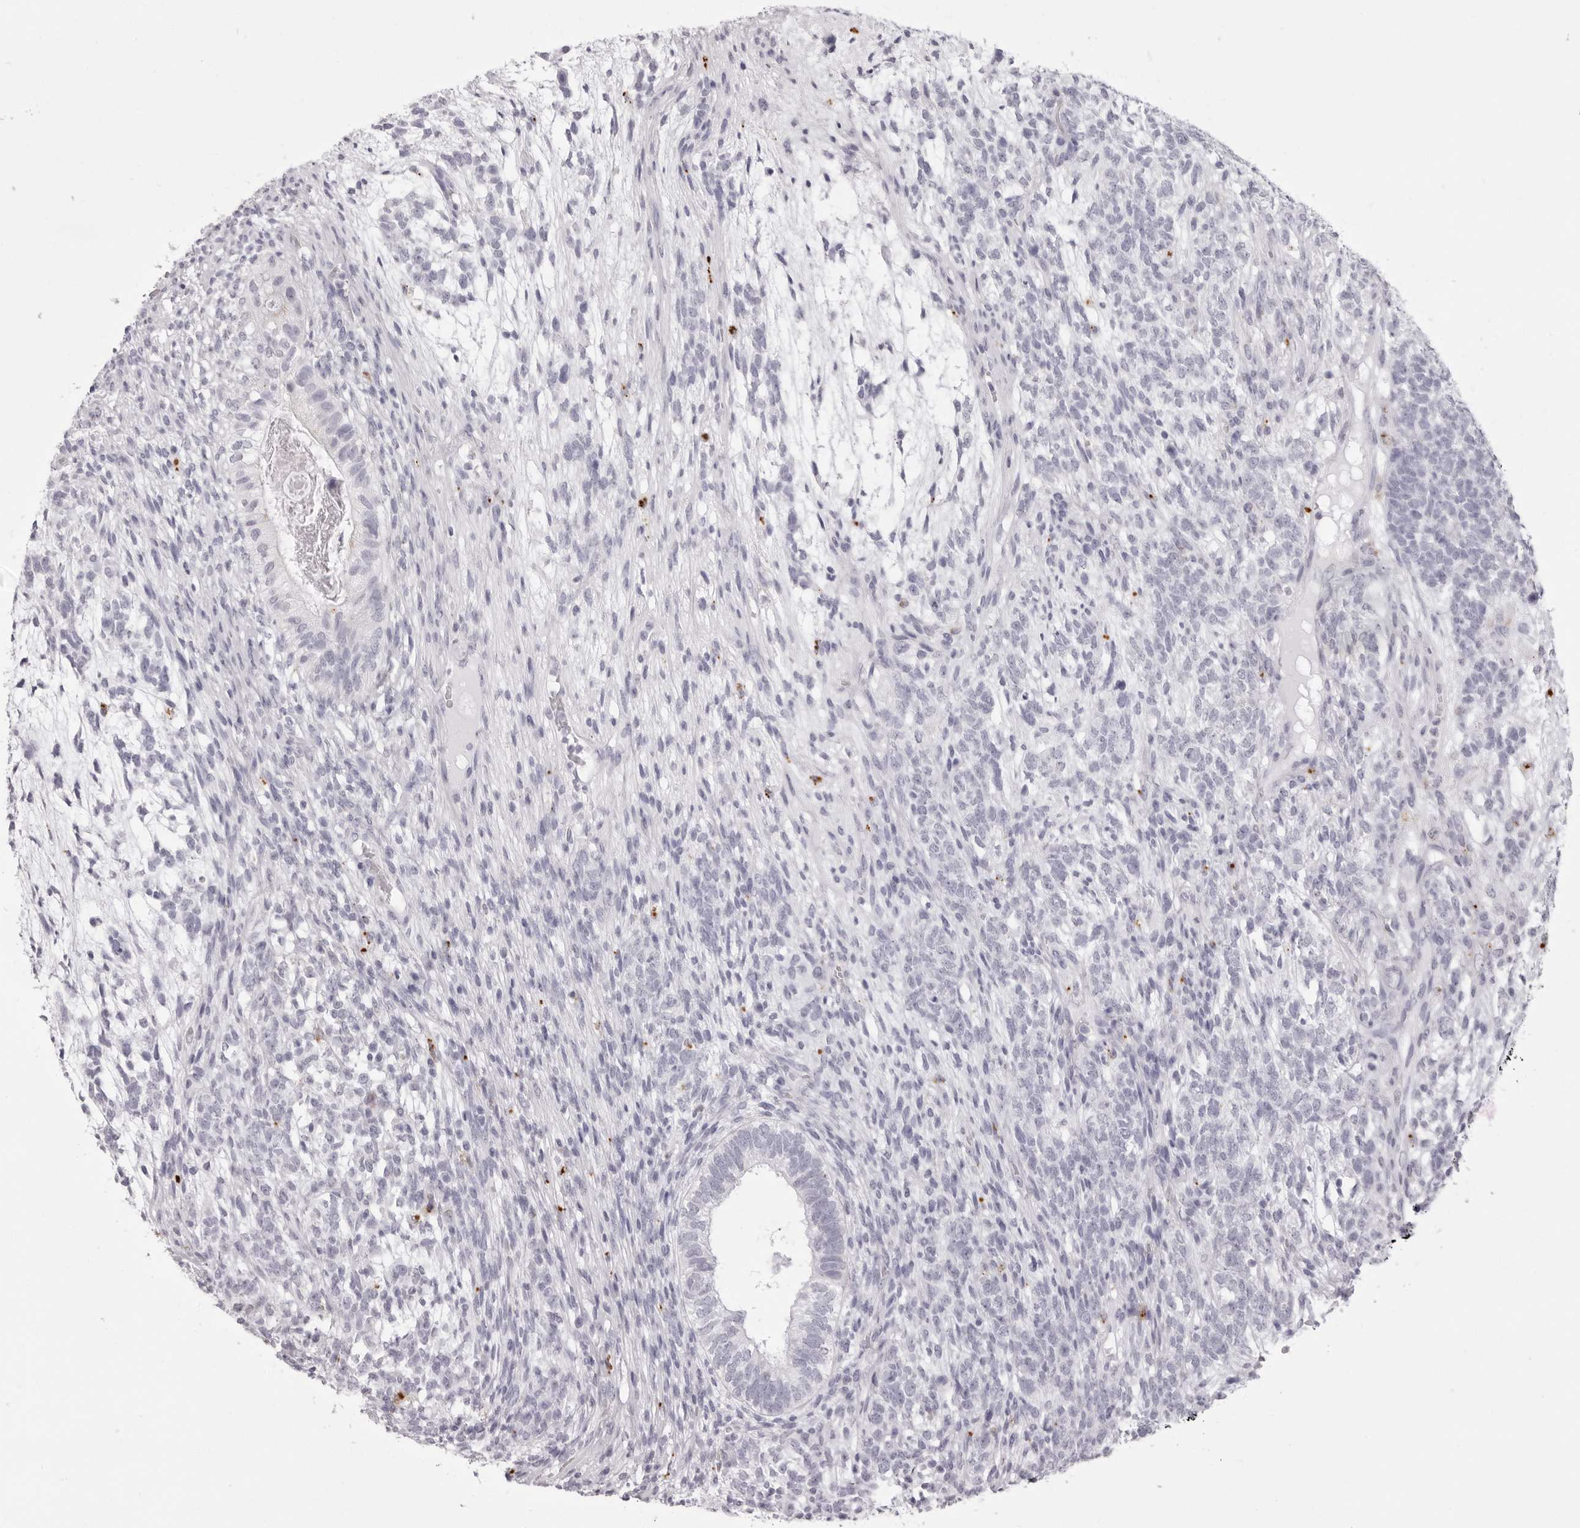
{"staining": {"intensity": "negative", "quantity": "none", "location": "none"}, "tissue": "testis cancer", "cell_type": "Tumor cells", "image_type": "cancer", "snomed": [{"axis": "morphology", "description": "Seminoma, NOS"}, {"axis": "morphology", "description": "Carcinoma, Embryonal, NOS"}, {"axis": "topography", "description": "Testis"}], "caption": "Immunohistochemical staining of testis cancer exhibits no significant staining in tumor cells.", "gene": "IL25", "patient": {"sex": "male", "age": 28}}